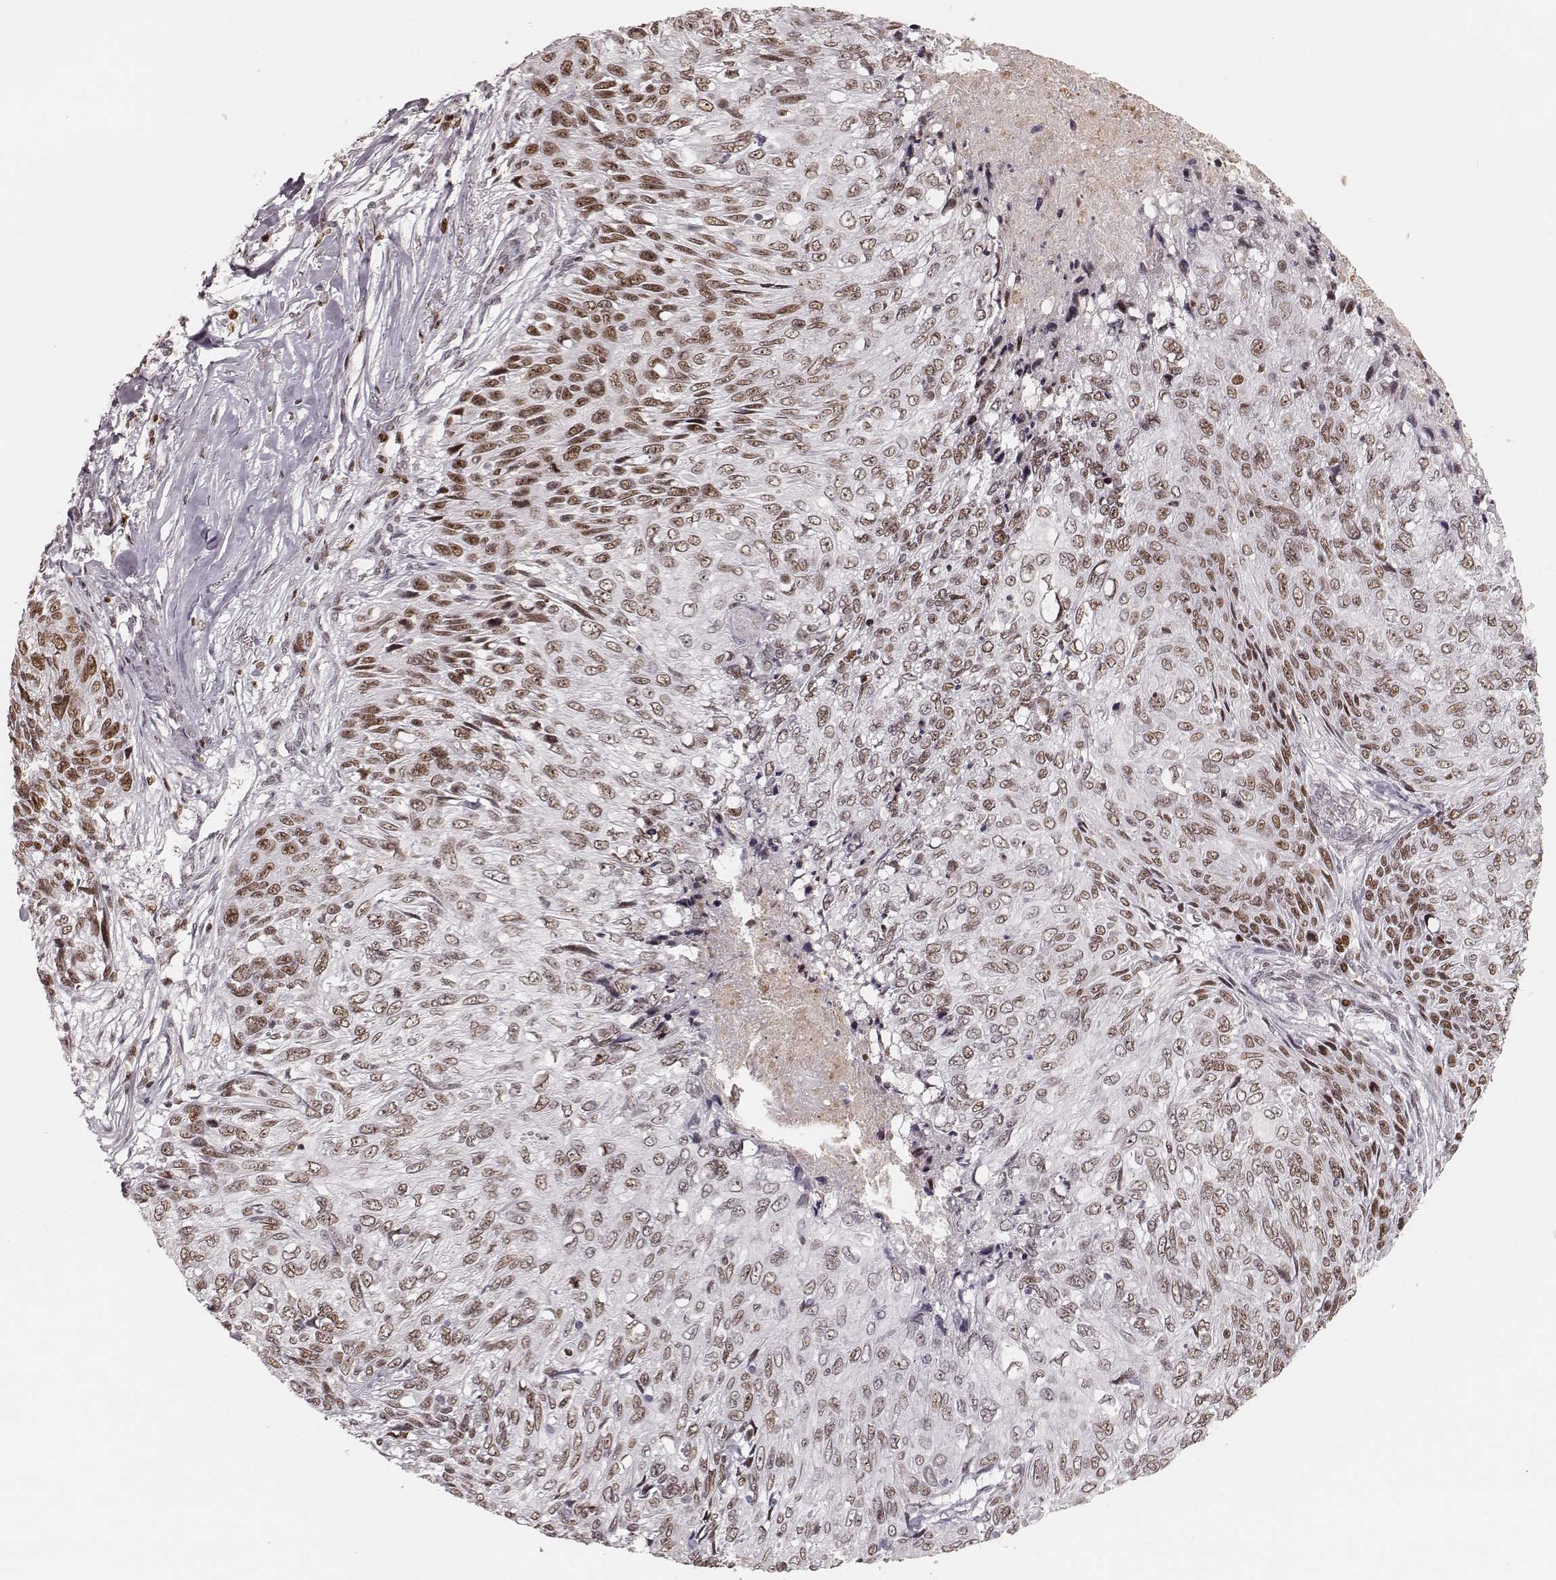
{"staining": {"intensity": "moderate", "quantity": ">75%", "location": "nuclear"}, "tissue": "skin cancer", "cell_type": "Tumor cells", "image_type": "cancer", "snomed": [{"axis": "morphology", "description": "Squamous cell carcinoma, NOS"}, {"axis": "topography", "description": "Skin"}], "caption": "Squamous cell carcinoma (skin) was stained to show a protein in brown. There is medium levels of moderate nuclear staining in about >75% of tumor cells.", "gene": "PARP1", "patient": {"sex": "male", "age": 92}}